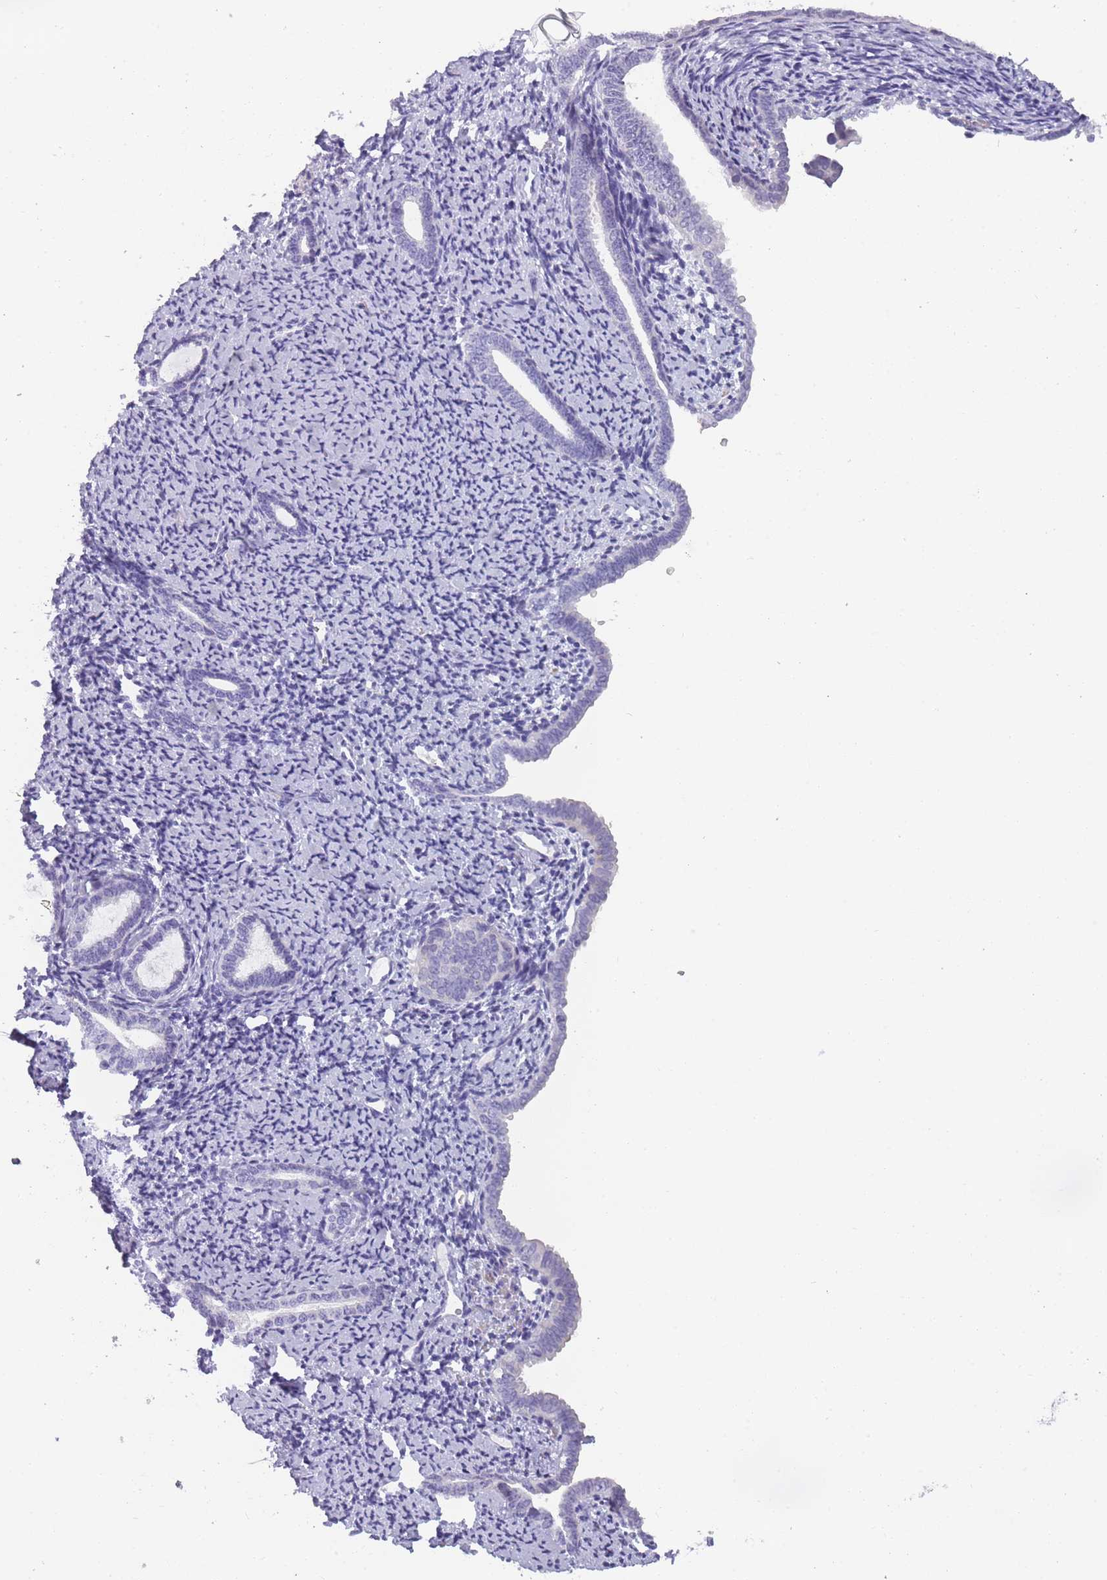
{"staining": {"intensity": "negative", "quantity": "none", "location": "none"}, "tissue": "endometrium", "cell_type": "Cells in endometrial stroma", "image_type": "normal", "snomed": [{"axis": "morphology", "description": "Normal tissue, NOS"}, {"axis": "topography", "description": "Endometrium"}], "caption": "An immunohistochemistry photomicrograph of normal endometrium is shown. There is no staining in cells in endometrial stroma of endometrium. The staining is performed using DAB brown chromogen with nuclei counter-stained in using hematoxylin.", "gene": "CR1L", "patient": {"sex": "female", "age": 63}}